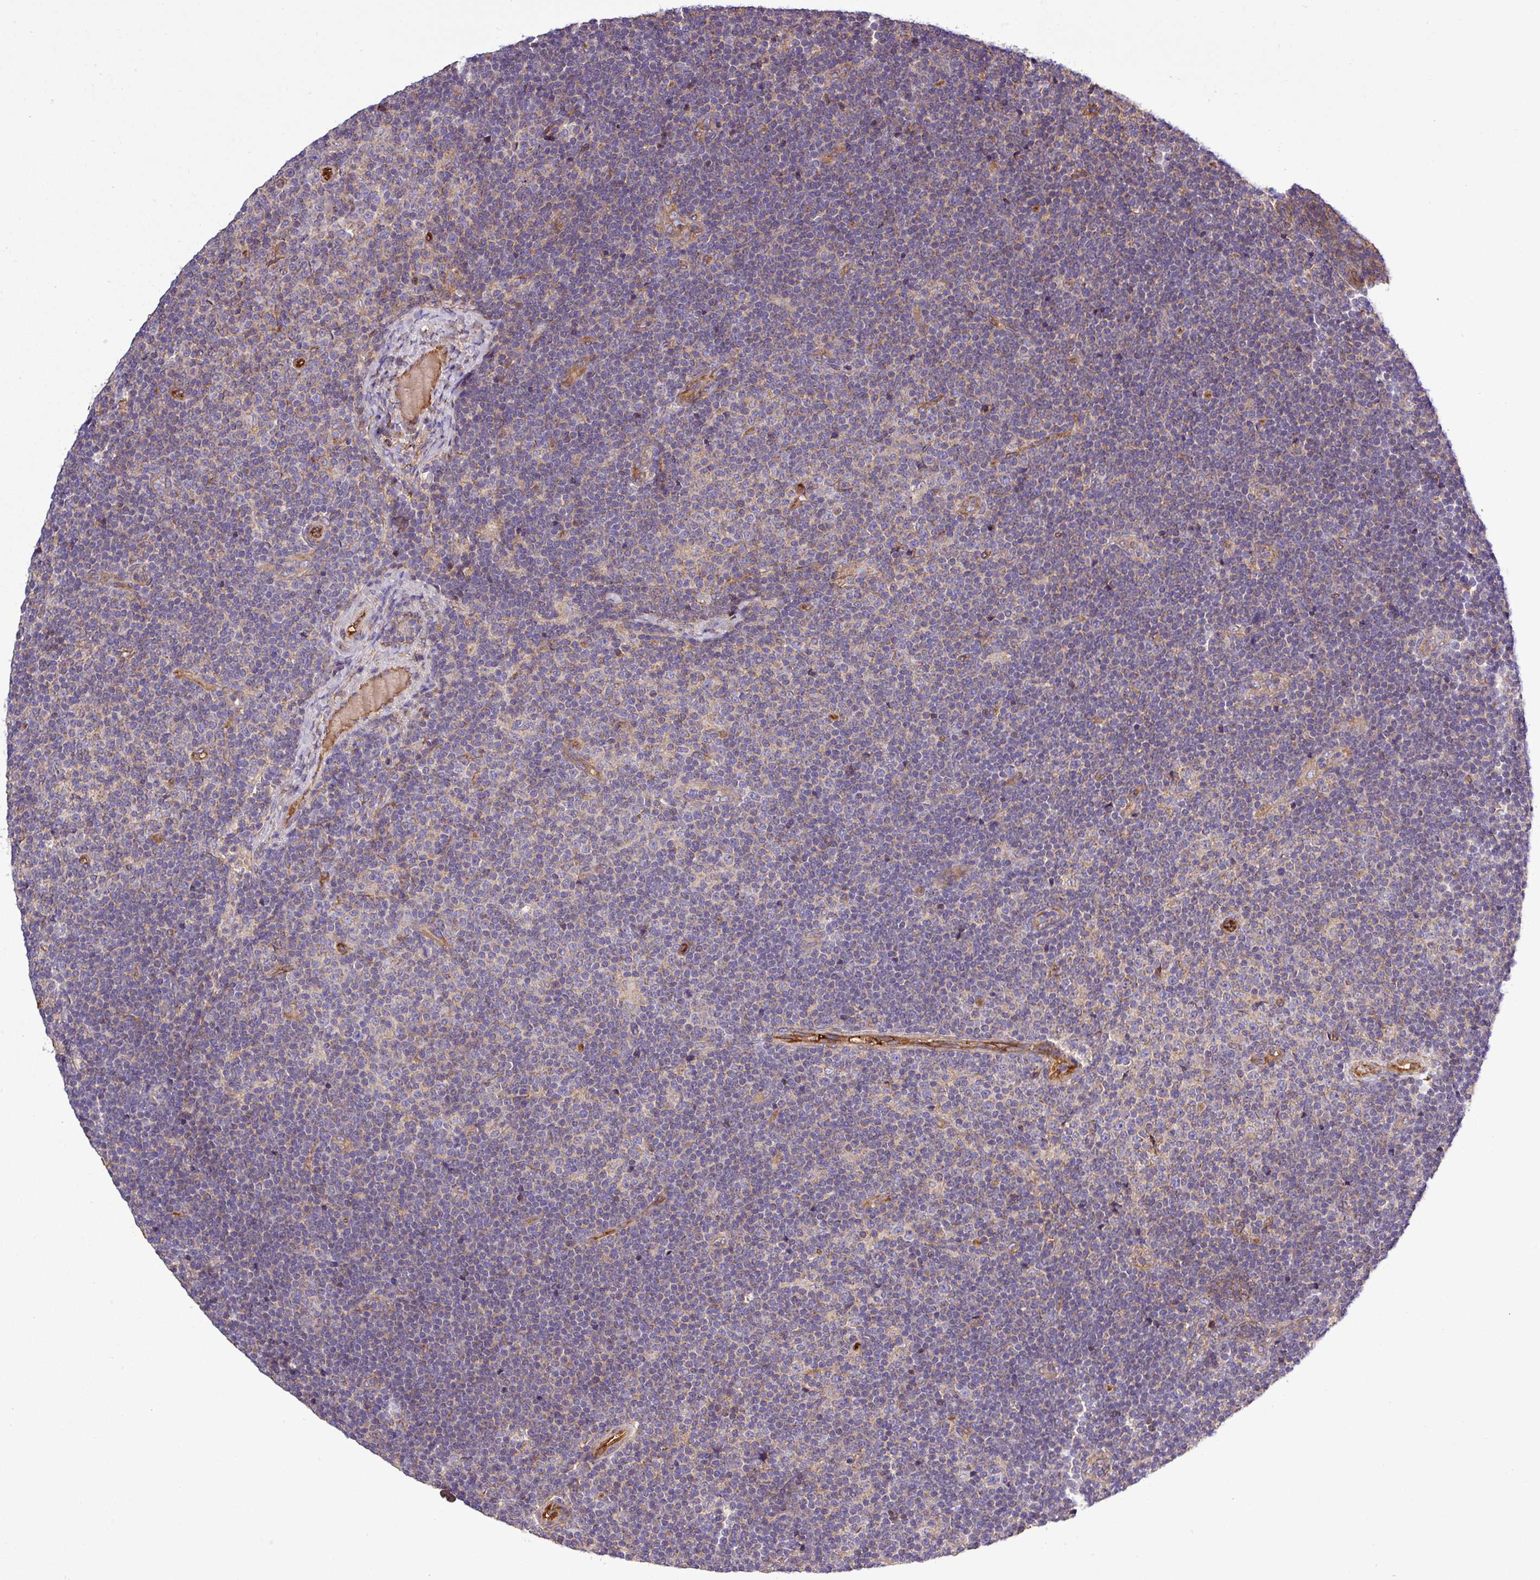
{"staining": {"intensity": "negative", "quantity": "none", "location": "none"}, "tissue": "lymphoma", "cell_type": "Tumor cells", "image_type": "cancer", "snomed": [{"axis": "morphology", "description": "Malignant lymphoma, non-Hodgkin's type, Low grade"}, {"axis": "topography", "description": "Lymph node"}], "caption": "DAB (3,3'-diaminobenzidine) immunohistochemical staining of human malignant lymphoma, non-Hodgkin's type (low-grade) shows no significant expression in tumor cells.", "gene": "CWH43", "patient": {"sex": "male", "age": 48}}